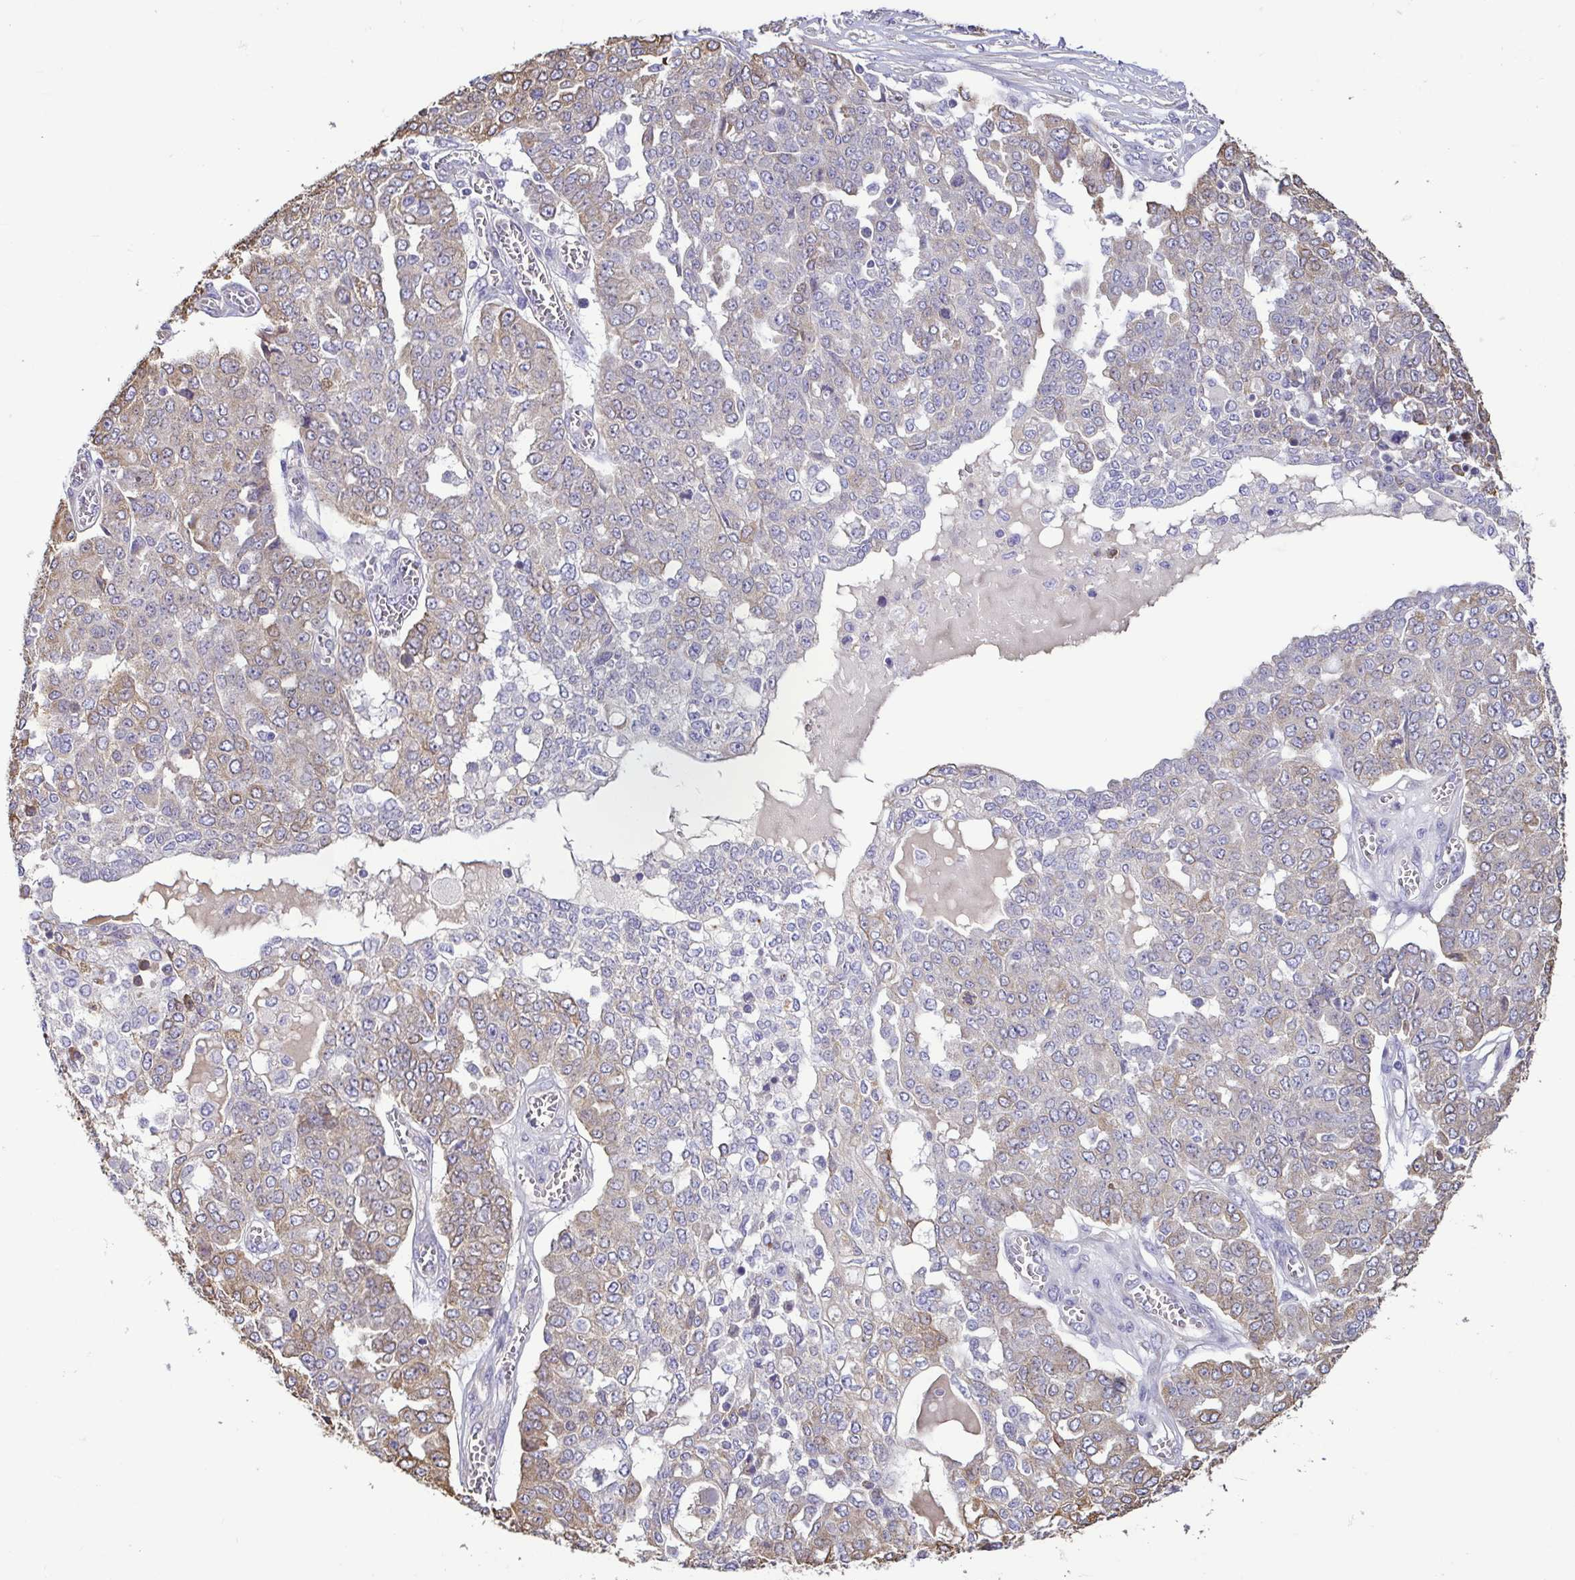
{"staining": {"intensity": "weak", "quantity": "25%-75%", "location": "cytoplasmic/membranous"}, "tissue": "ovarian cancer", "cell_type": "Tumor cells", "image_type": "cancer", "snomed": [{"axis": "morphology", "description": "Cystadenocarcinoma, serous, NOS"}, {"axis": "topography", "description": "Soft tissue"}, {"axis": "topography", "description": "Ovary"}], "caption": "A brown stain highlights weak cytoplasmic/membranous positivity of a protein in human ovarian serous cystadenocarcinoma tumor cells.", "gene": "MYL10", "patient": {"sex": "female", "age": 57}}